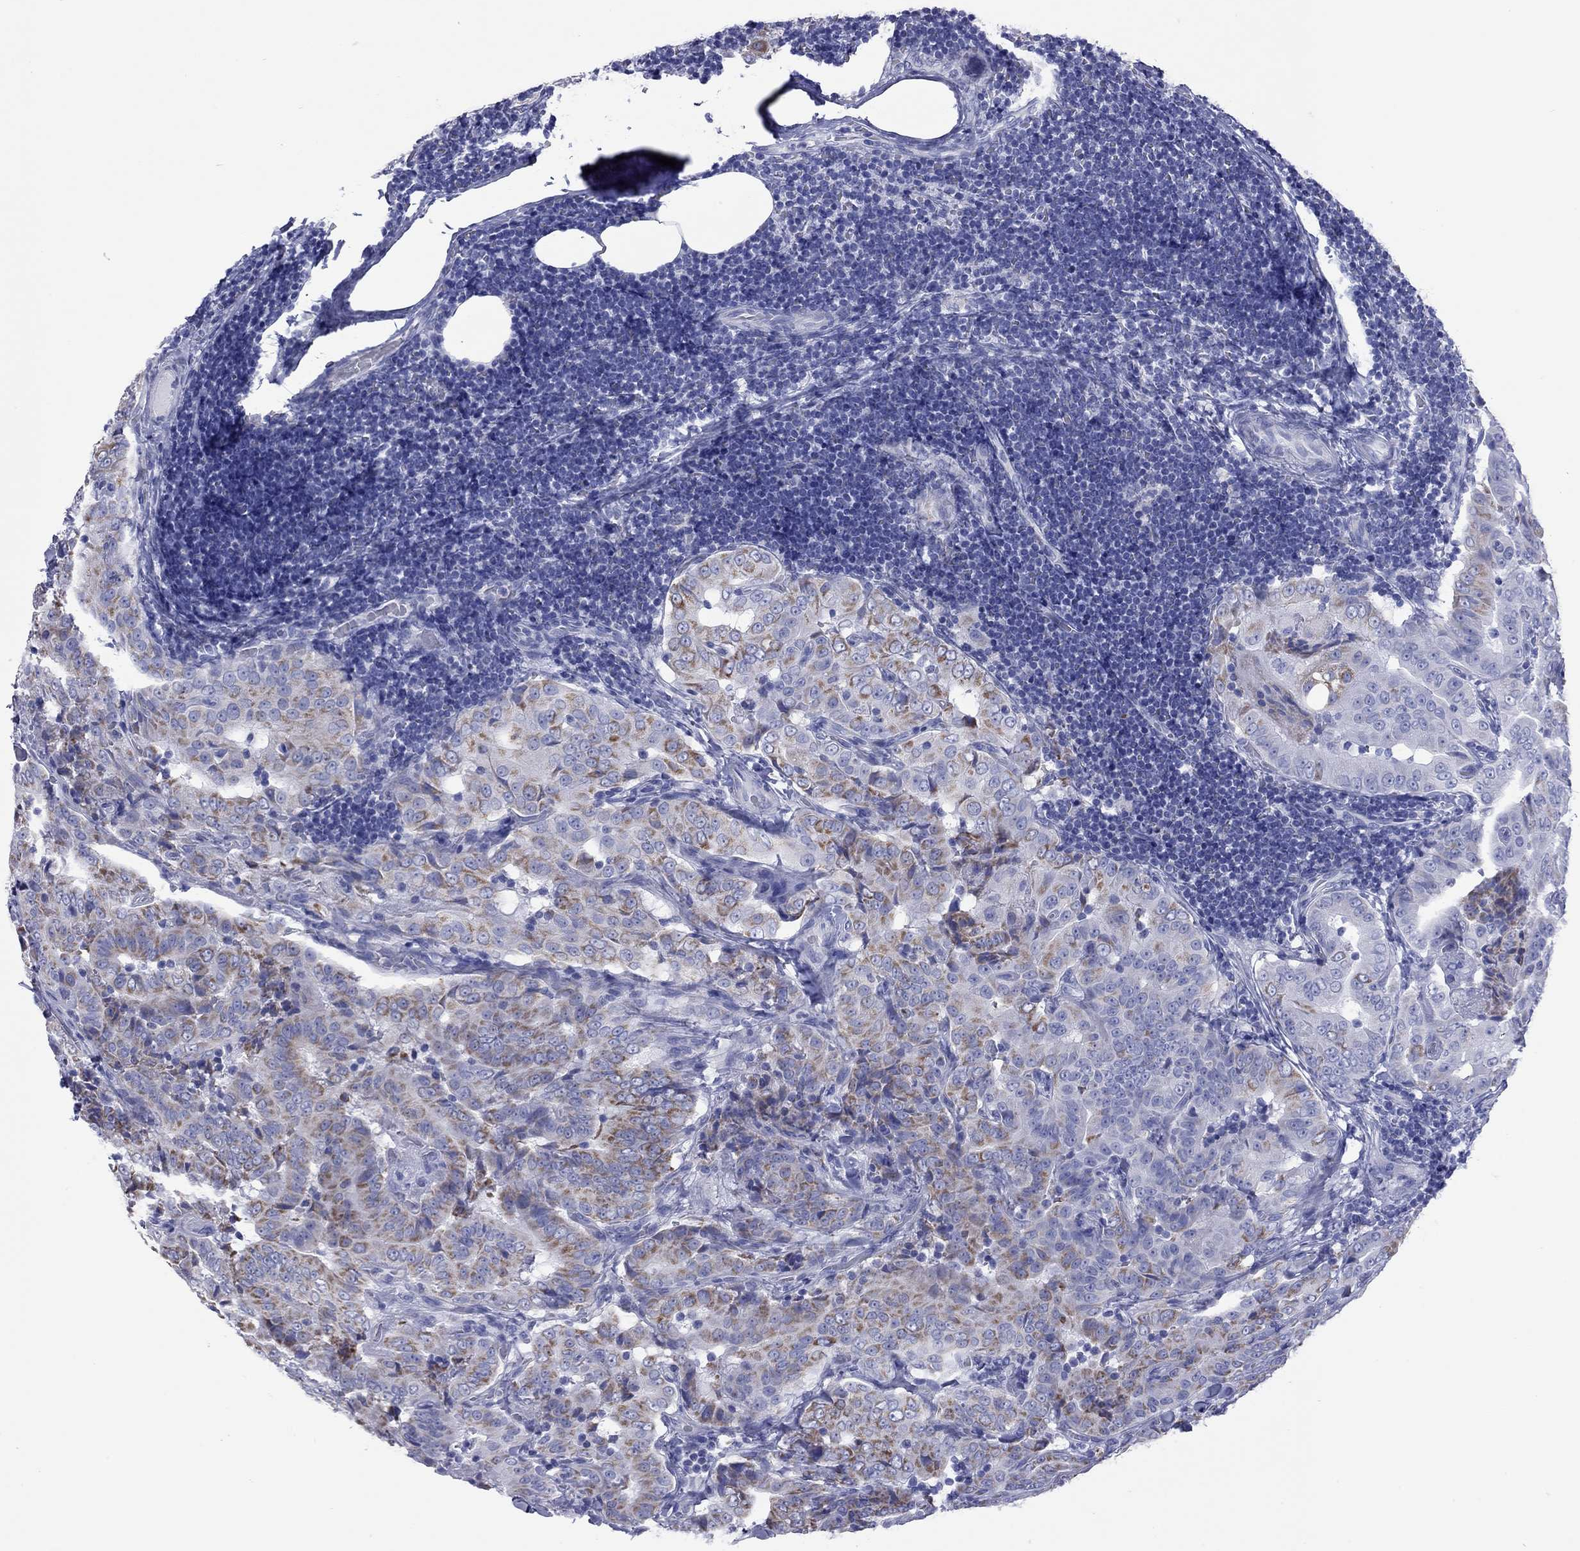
{"staining": {"intensity": "strong", "quantity": "25%-75%", "location": "cytoplasmic/membranous"}, "tissue": "thyroid cancer", "cell_type": "Tumor cells", "image_type": "cancer", "snomed": [{"axis": "morphology", "description": "Papillary adenocarcinoma, NOS"}, {"axis": "topography", "description": "Thyroid gland"}], "caption": "This image exhibits immunohistochemistry staining of thyroid papillary adenocarcinoma, with high strong cytoplasmic/membranous positivity in about 25%-75% of tumor cells.", "gene": "VSIG10", "patient": {"sex": "male", "age": 61}}